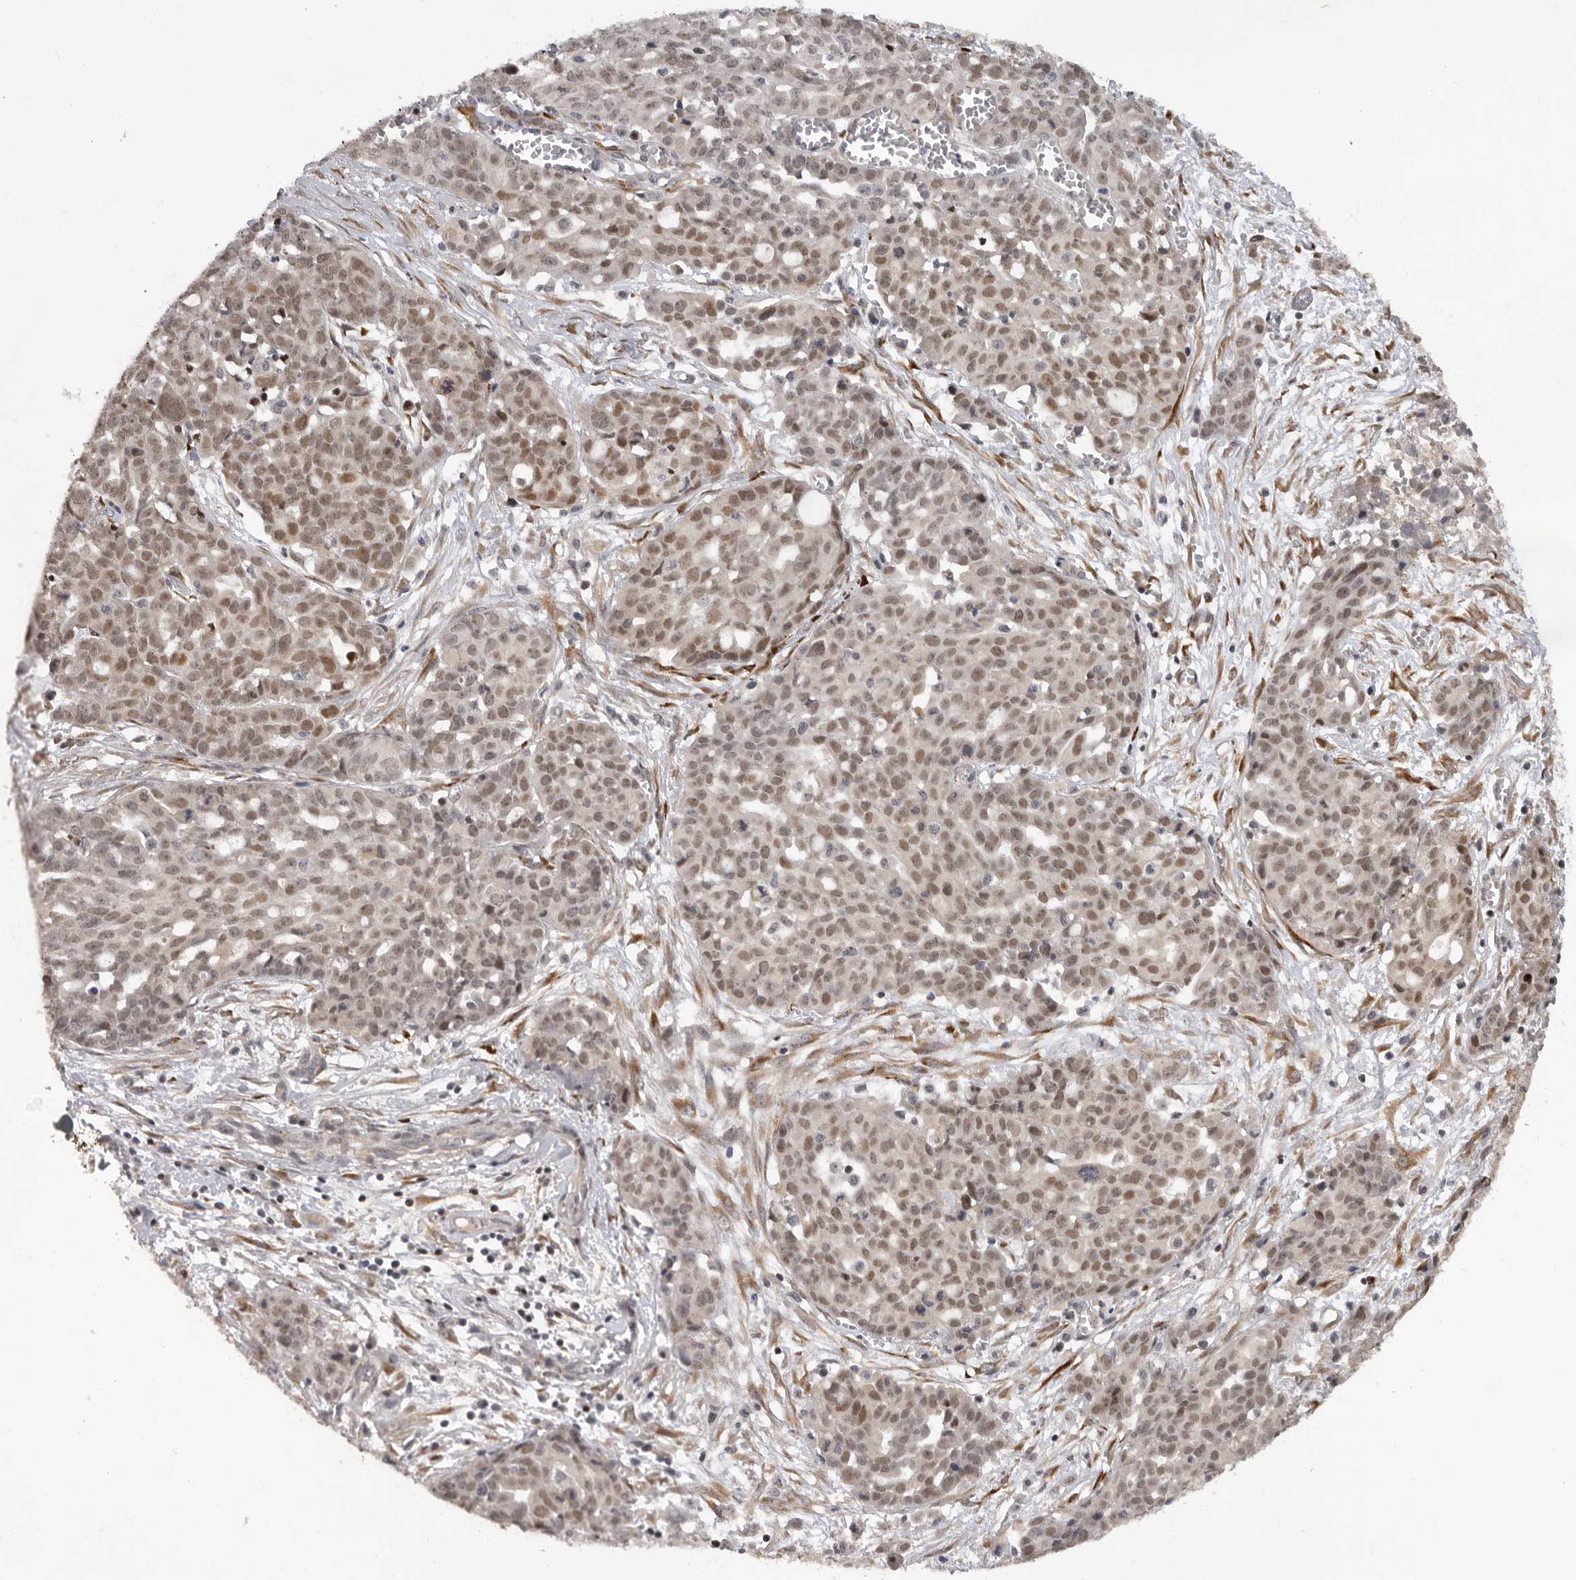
{"staining": {"intensity": "moderate", "quantity": ">75%", "location": "nuclear"}, "tissue": "ovarian cancer", "cell_type": "Tumor cells", "image_type": "cancer", "snomed": [{"axis": "morphology", "description": "Cystadenocarcinoma, serous, NOS"}, {"axis": "topography", "description": "Soft tissue"}, {"axis": "topography", "description": "Ovary"}], "caption": "A brown stain highlights moderate nuclear expression of a protein in human serous cystadenocarcinoma (ovarian) tumor cells.", "gene": "HENMT1", "patient": {"sex": "female", "age": 57}}